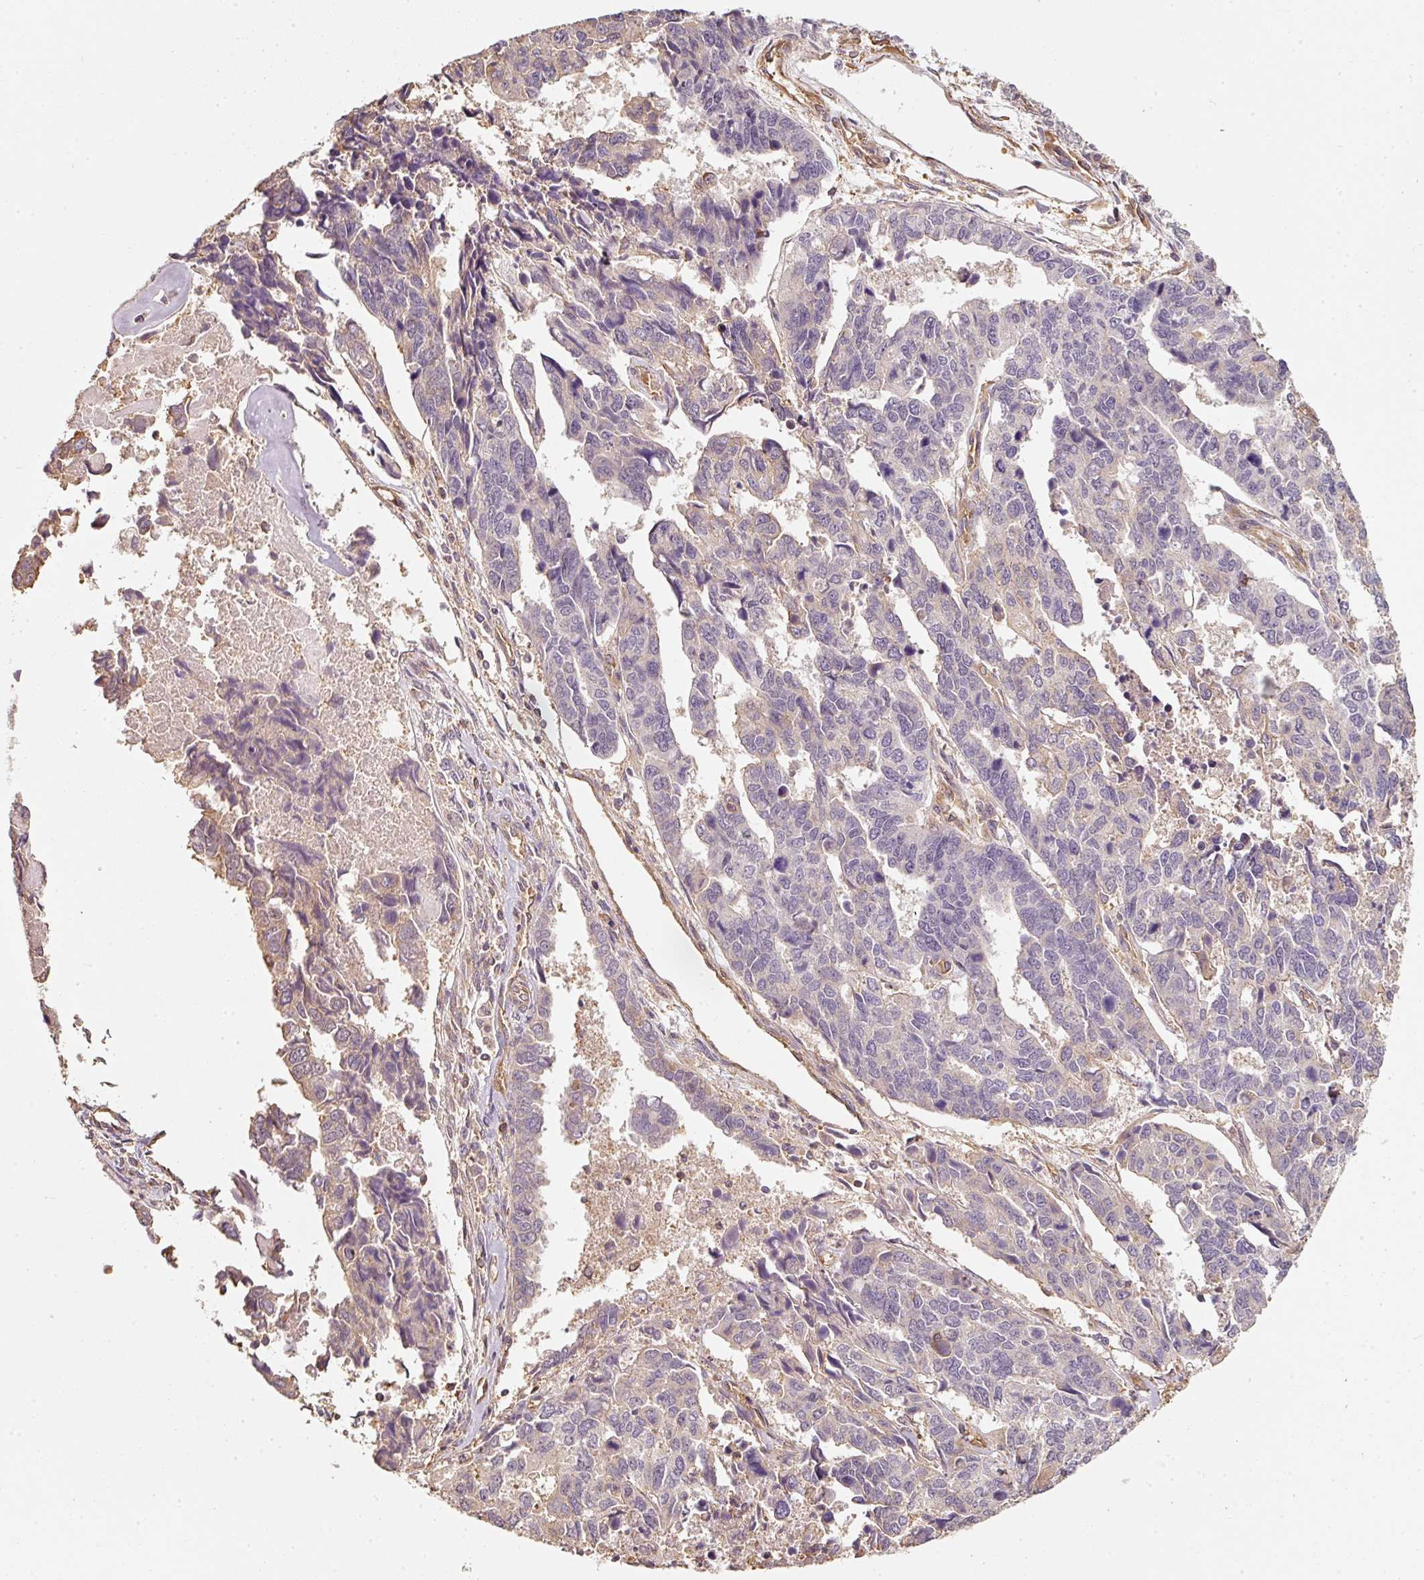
{"staining": {"intensity": "weak", "quantity": "<25%", "location": "cytoplasmic/membranous"}, "tissue": "endometrial cancer", "cell_type": "Tumor cells", "image_type": "cancer", "snomed": [{"axis": "morphology", "description": "Adenocarcinoma, NOS"}, {"axis": "topography", "description": "Endometrium"}], "caption": "Endometrial cancer (adenocarcinoma) was stained to show a protein in brown. There is no significant expression in tumor cells.", "gene": "CEP95", "patient": {"sex": "female", "age": 73}}